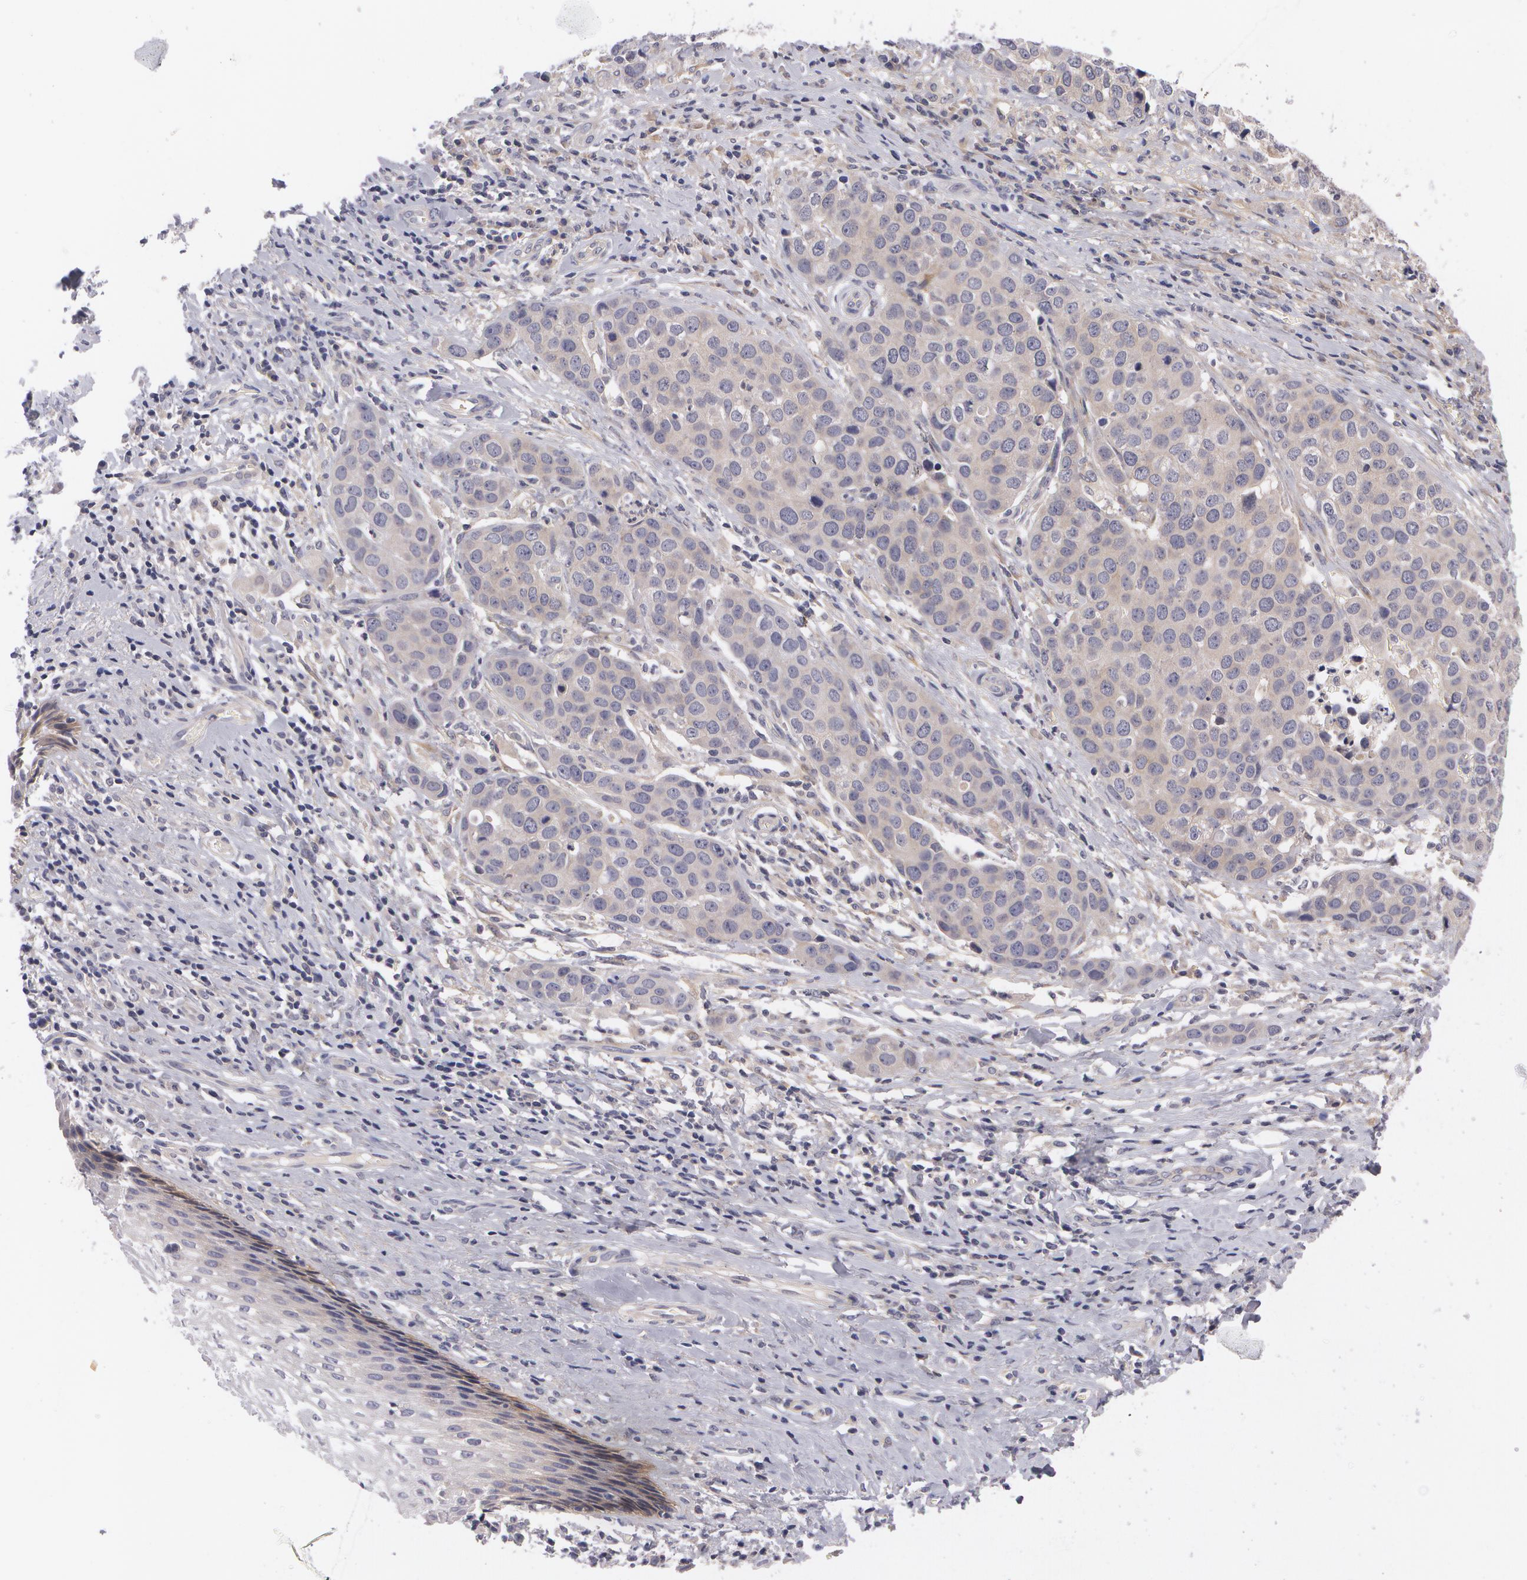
{"staining": {"intensity": "weak", "quantity": "25%-75%", "location": "cytoplasmic/membranous"}, "tissue": "cervical cancer", "cell_type": "Tumor cells", "image_type": "cancer", "snomed": [{"axis": "morphology", "description": "Squamous cell carcinoma, NOS"}, {"axis": "topography", "description": "Cervix"}], "caption": "A micrograph of squamous cell carcinoma (cervical) stained for a protein demonstrates weak cytoplasmic/membranous brown staining in tumor cells.", "gene": "CASK", "patient": {"sex": "female", "age": 54}}